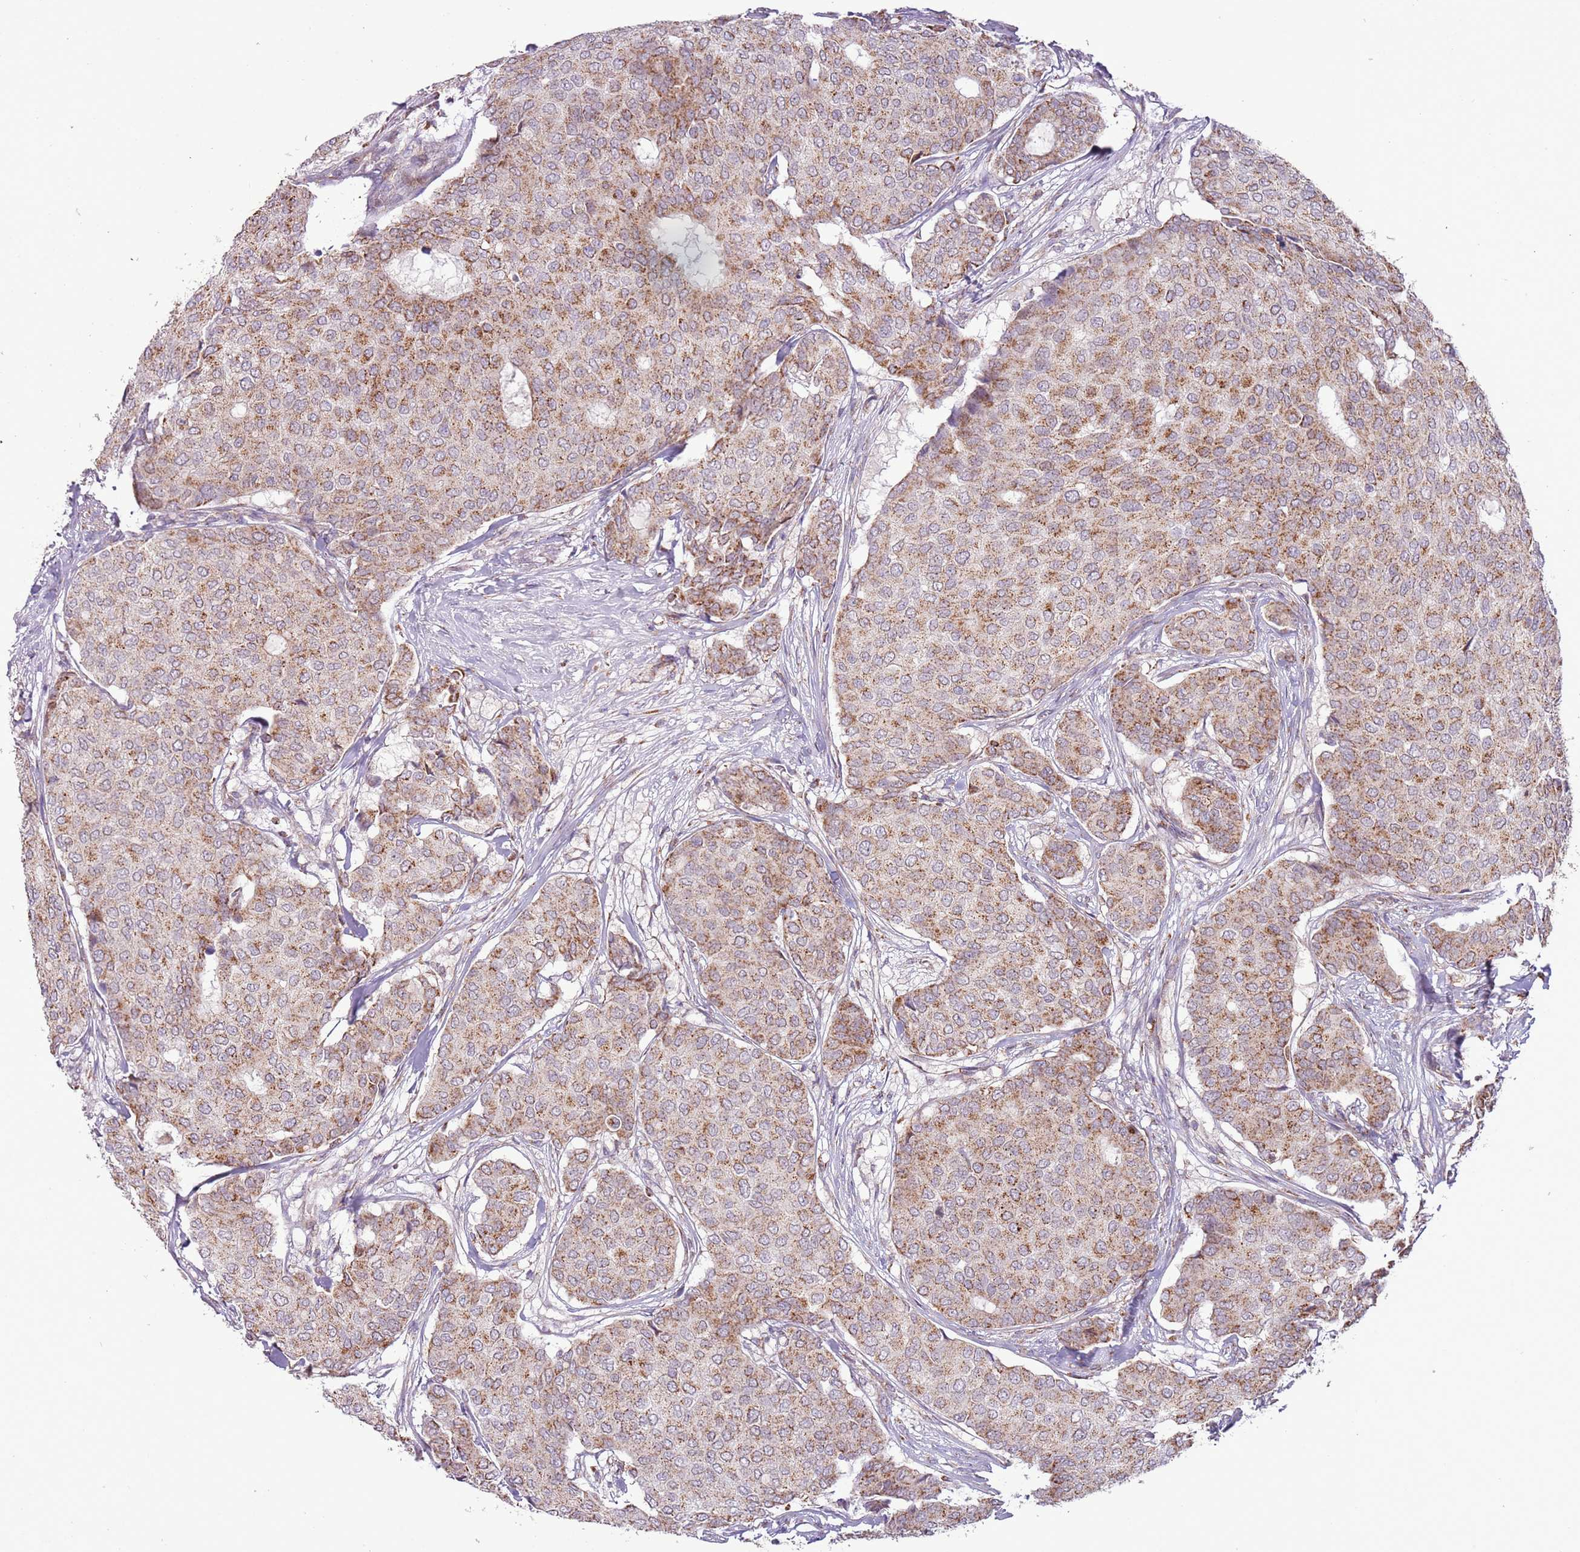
{"staining": {"intensity": "moderate", "quantity": ">75%", "location": "cytoplasmic/membranous"}, "tissue": "breast cancer", "cell_type": "Tumor cells", "image_type": "cancer", "snomed": [{"axis": "morphology", "description": "Duct carcinoma"}, {"axis": "topography", "description": "Breast"}], "caption": "DAB (3,3'-diaminobenzidine) immunohistochemical staining of intraductal carcinoma (breast) exhibits moderate cytoplasmic/membranous protein positivity in about >75% of tumor cells. (brown staining indicates protein expression, while blue staining denotes nuclei).", "gene": "MLLT11", "patient": {"sex": "female", "age": 75}}